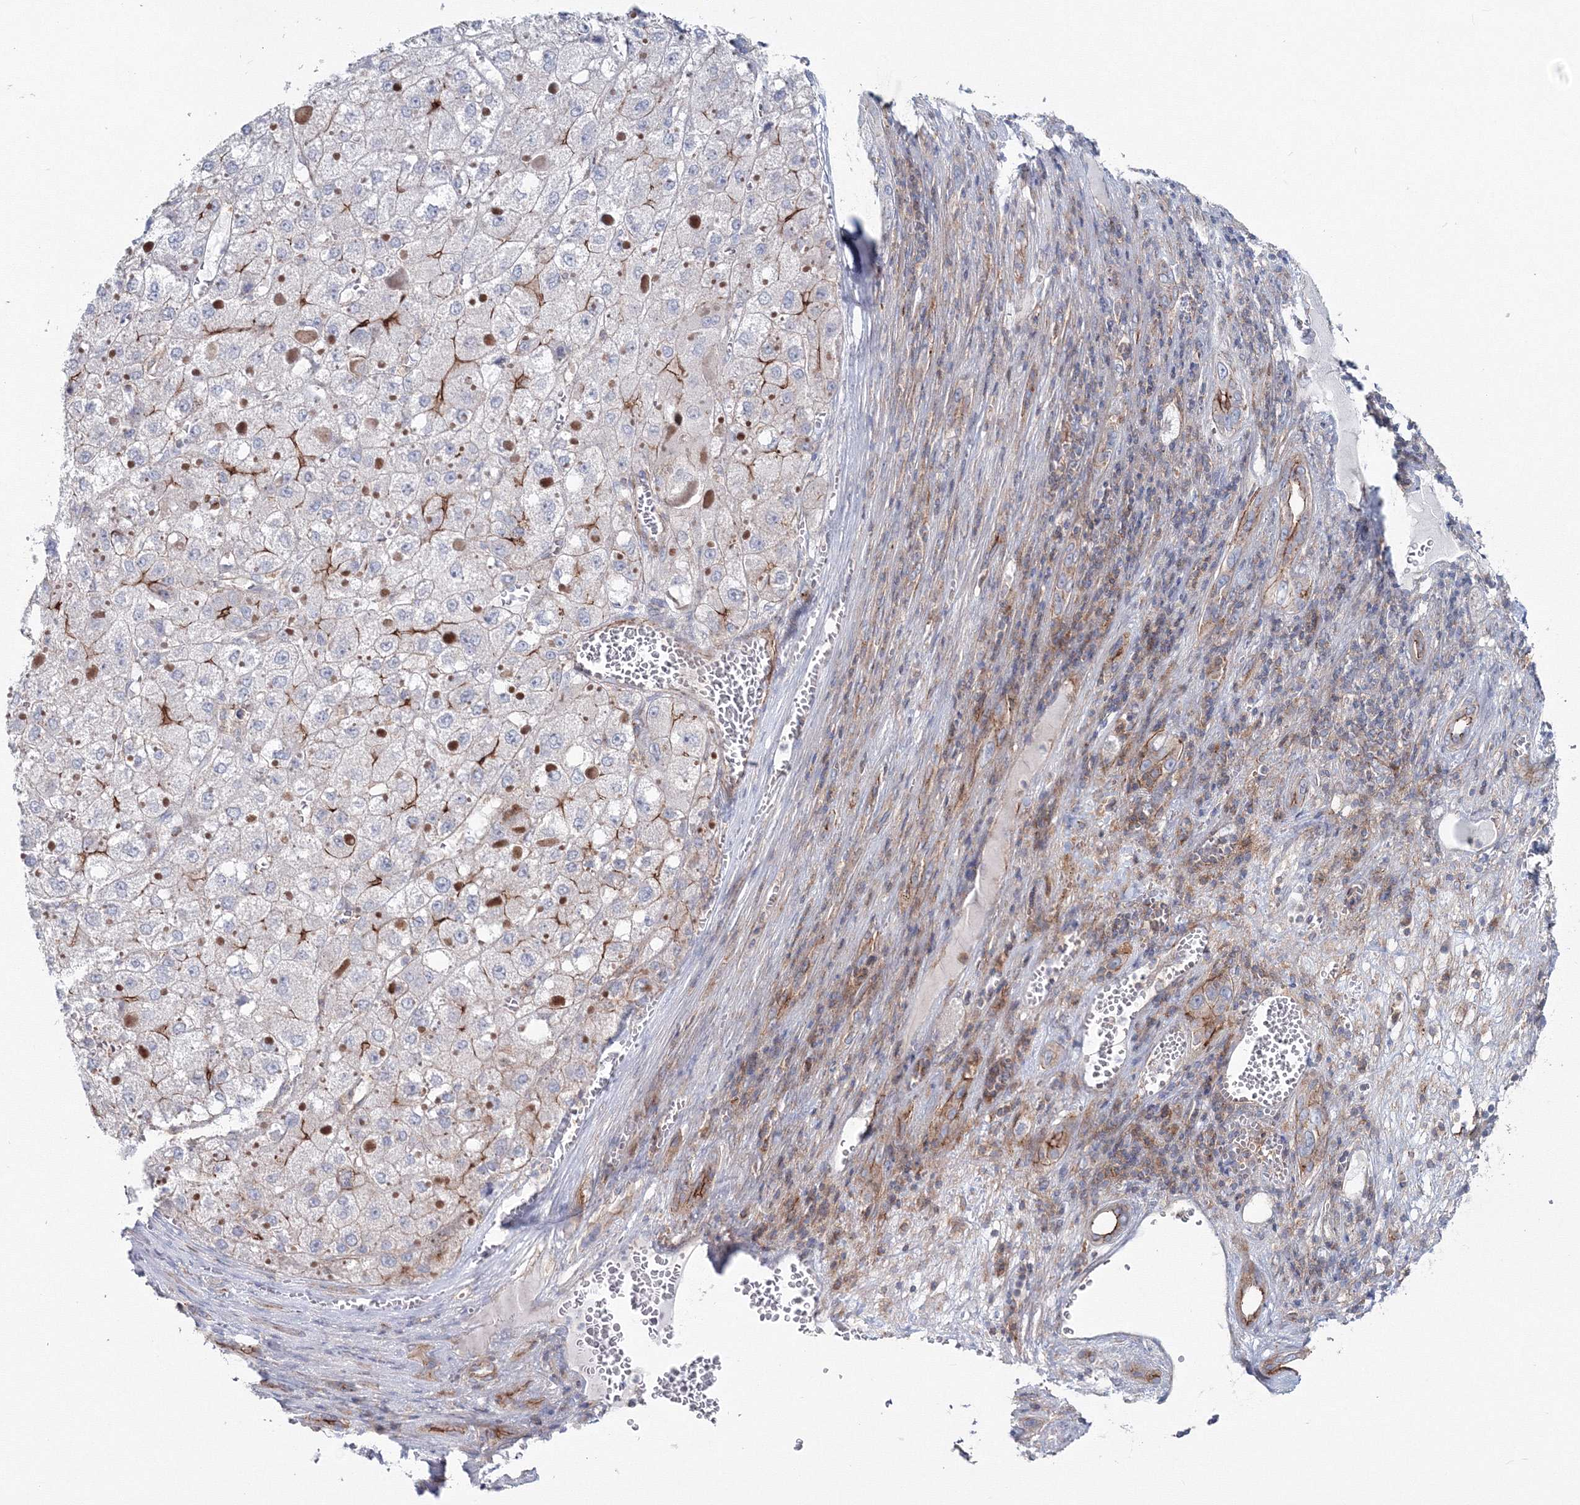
{"staining": {"intensity": "negative", "quantity": "none", "location": "none"}, "tissue": "liver cancer", "cell_type": "Tumor cells", "image_type": "cancer", "snomed": [{"axis": "morphology", "description": "Carcinoma, Hepatocellular, NOS"}, {"axis": "topography", "description": "Liver"}], "caption": "Tumor cells show no significant protein staining in liver cancer (hepatocellular carcinoma). (Stains: DAB (3,3'-diaminobenzidine) immunohistochemistry with hematoxylin counter stain, Microscopy: brightfield microscopy at high magnification).", "gene": "GGA2", "patient": {"sex": "female", "age": 73}}